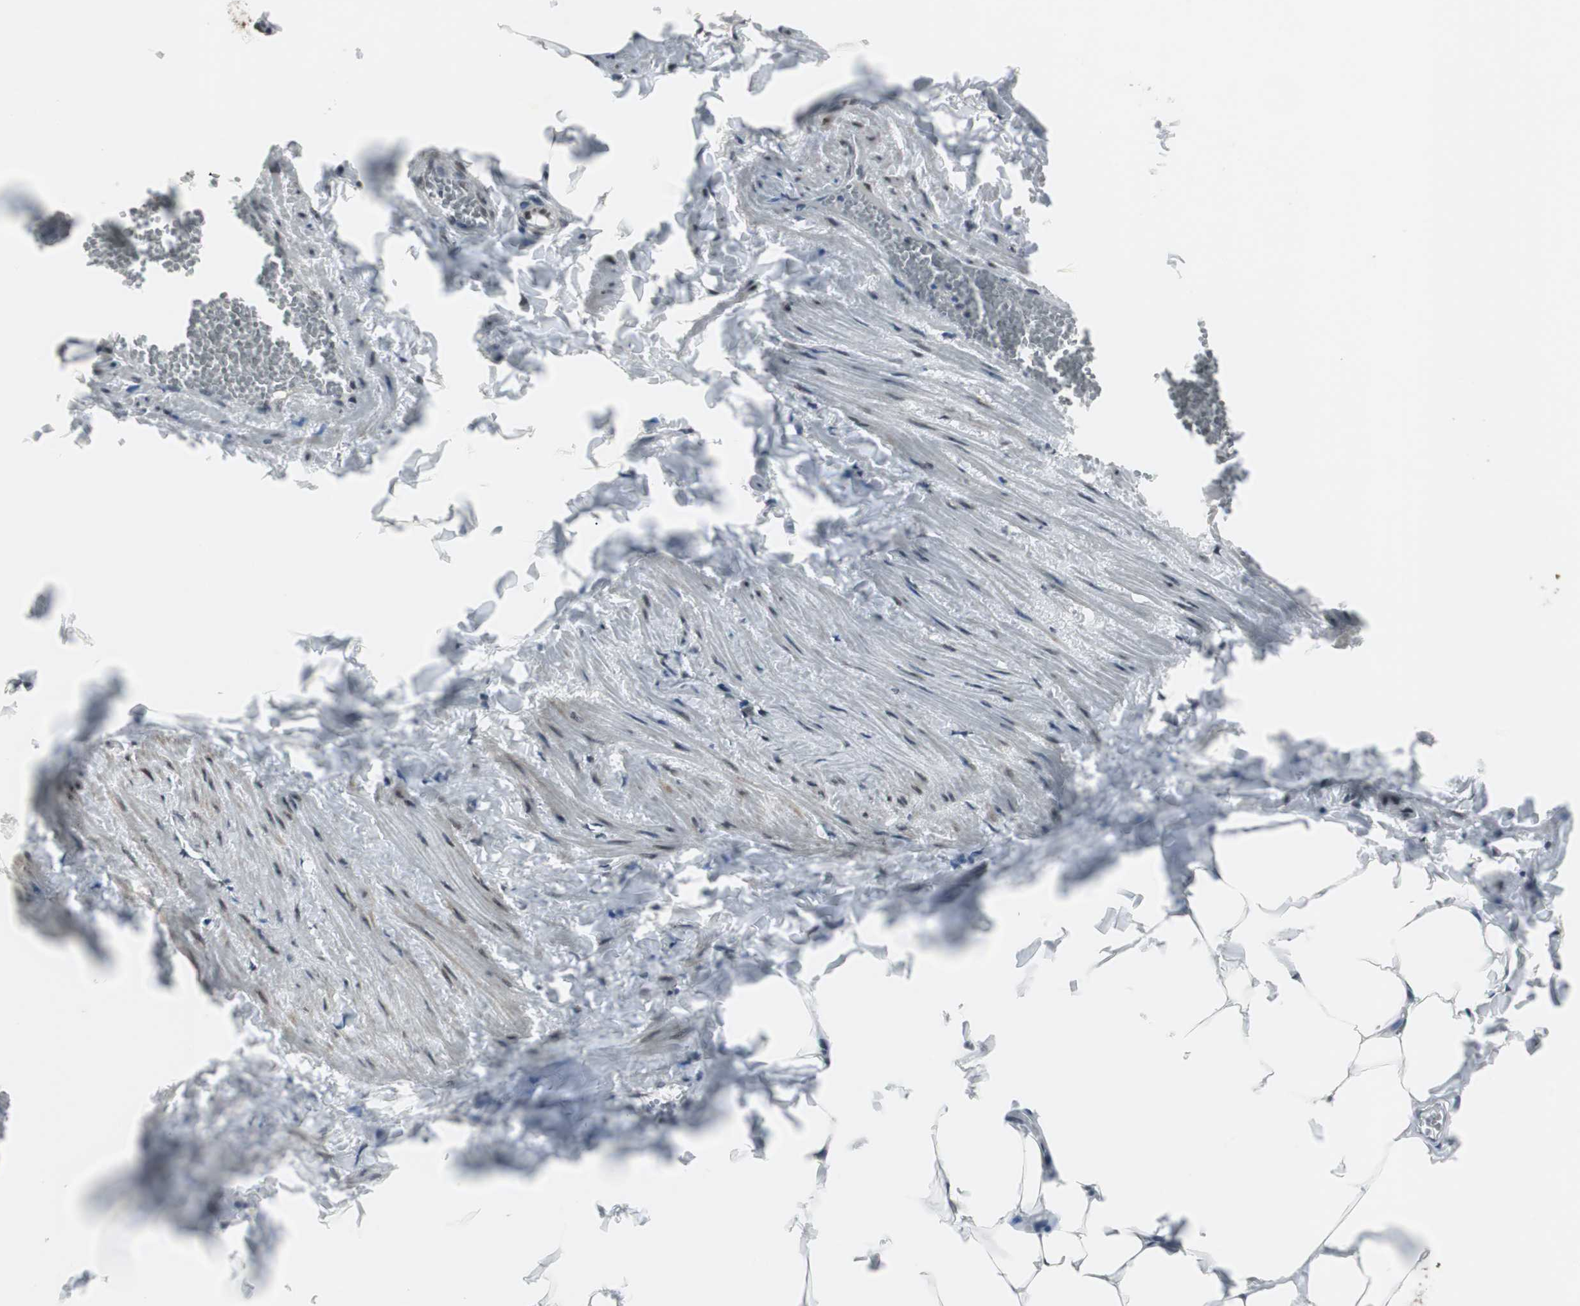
{"staining": {"intensity": "strong", "quantity": ">75%", "location": "nuclear"}, "tissue": "adipose tissue", "cell_type": "Adipocytes", "image_type": "normal", "snomed": [{"axis": "morphology", "description": "Normal tissue, NOS"}, {"axis": "topography", "description": "Vascular tissue"}], "caption": "Strong nuclear staining is seen in about >75% of adipocytes in benign adipose tissue.", "gene": "CDK9", "patient": {"sex": "male", "age": 41}}